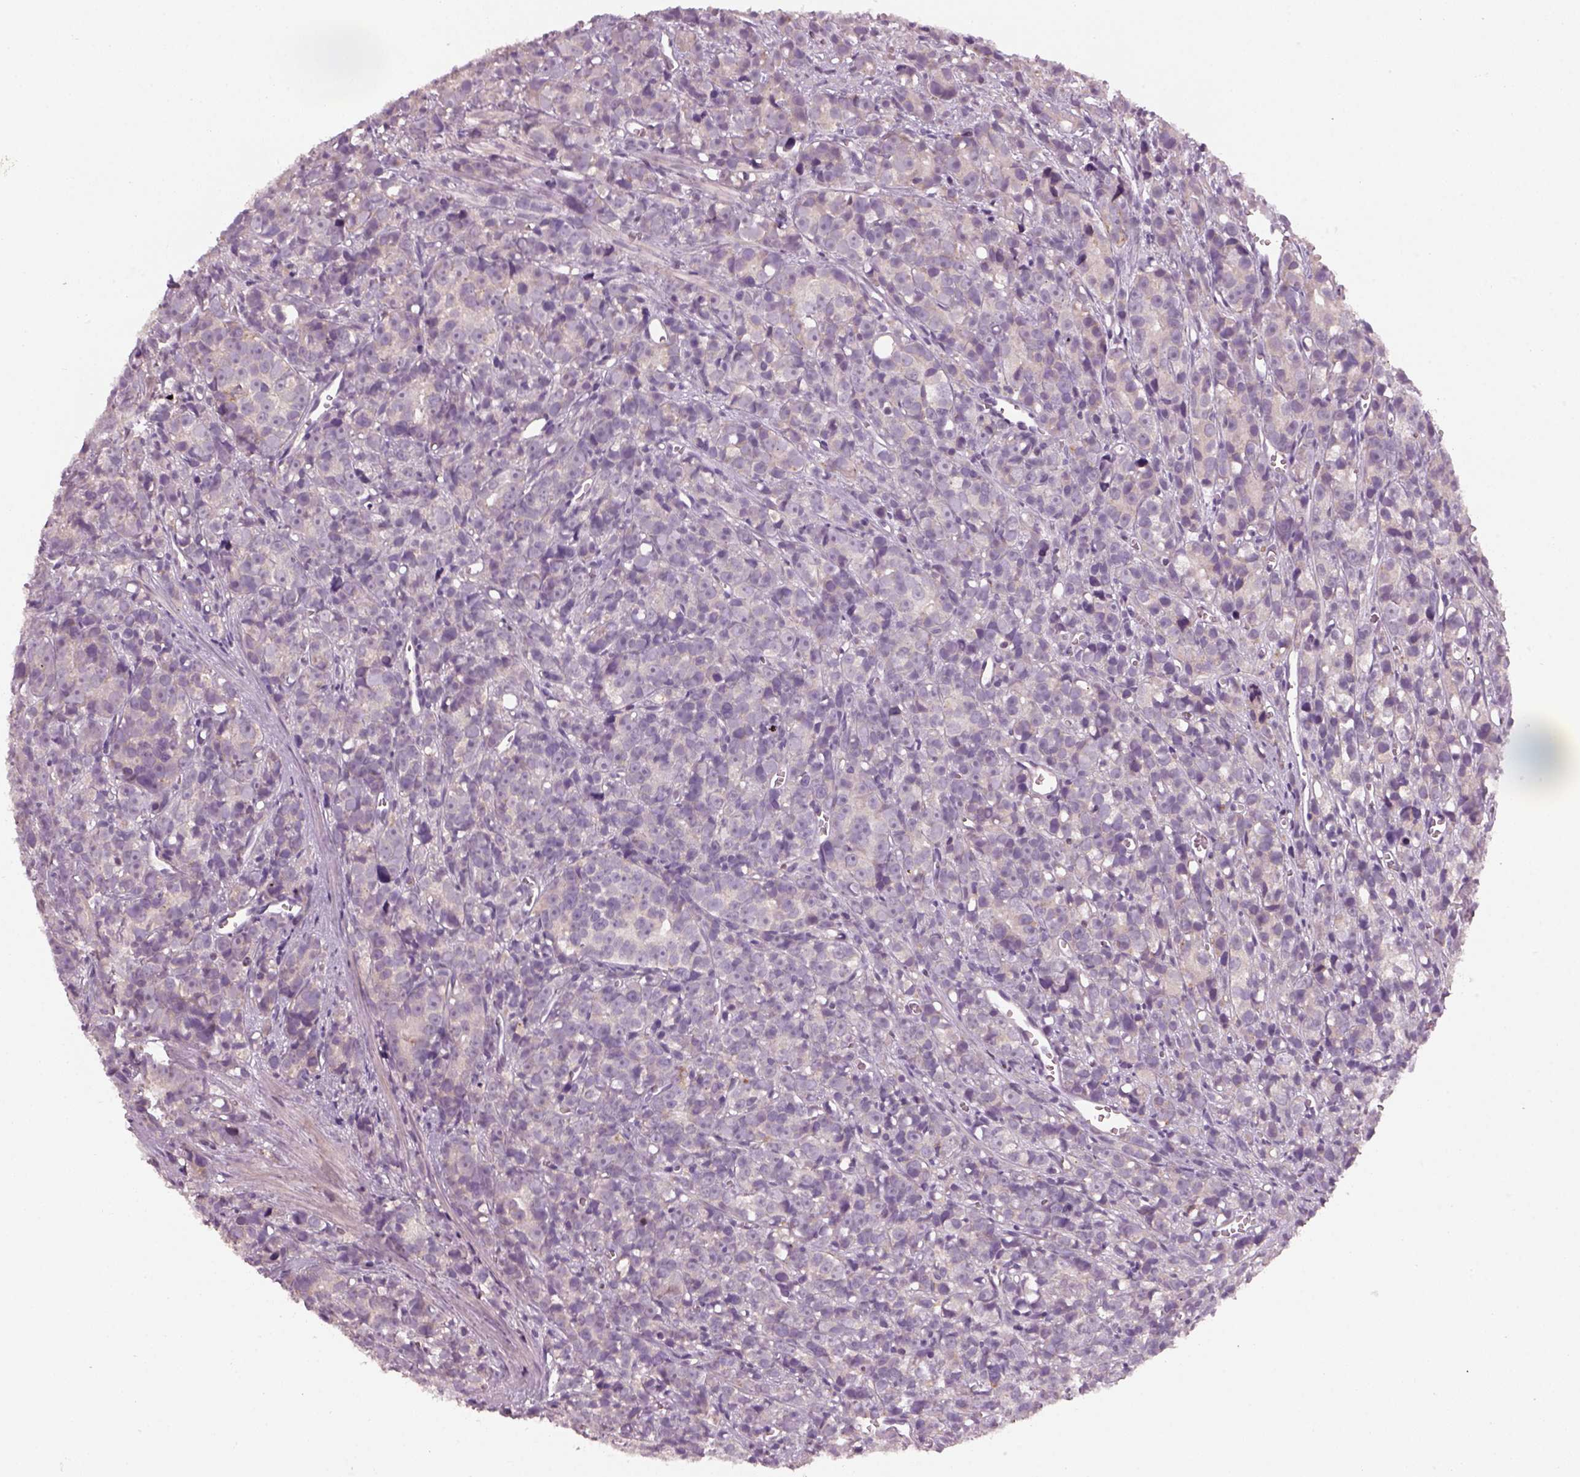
{"staining": {"intensity": "negative", "quantity": "none", "location": "none"}, "tissue": "prostate cancer", "cell_type": "Tumor cells", "image_type": "cancer", "snomed": [{"axis": "morphology", "description": "Adenocarcinoma, High grade"}, {"axis": "topography", "description": "Prostate"}], "caption": "A photomicrograph of prostate cancer (high-grade adenocarcinoma) stained for a protein demonstrates no brown staining in tumor cells.", "gene": "GDNF", "patient": {"sex": "male", "age": 77}}